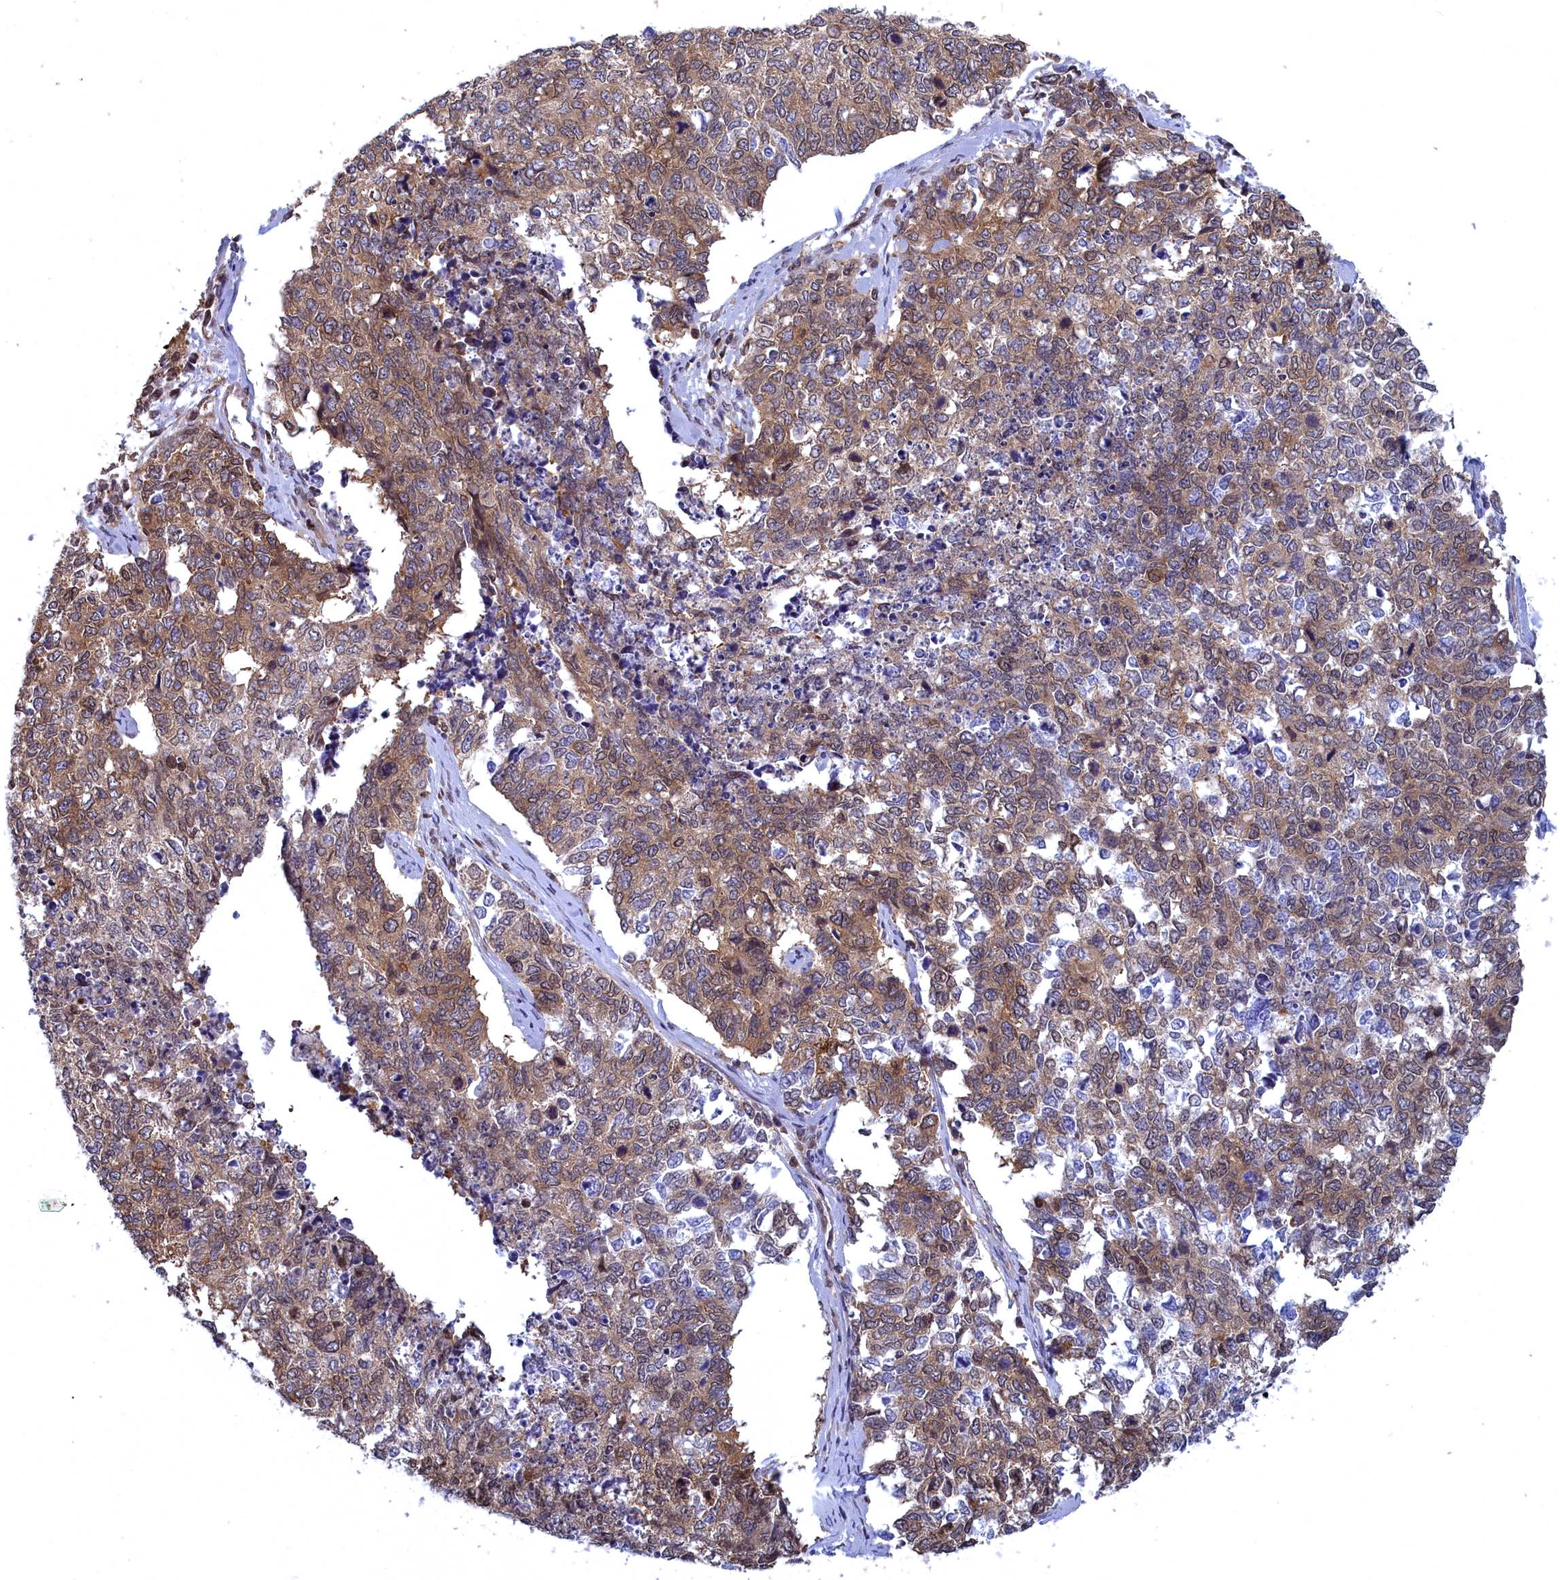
{"staining": {"intensity": "moderate", "quantity": ">75%", "location": "cytoplasmic/membranous,nuclear"}, "tissue": "cervical cancer", "cell_type": "Tumor cells", "image_type": "cancer", "snomed": [{"axis": "morphology", "description": "Squamous cell carcinoma, NOS"}, {"axis": "topography", "description": "Cervix"}], "caption": "Protein staining of squamous cell carcinoma (cervical) tissue exhibits moderate cytoplasmic/membranous and nuclear expression in about >75% of tumor cells.", "gene": "NAA10", "patient": {"sex": "female", "age": 63}}